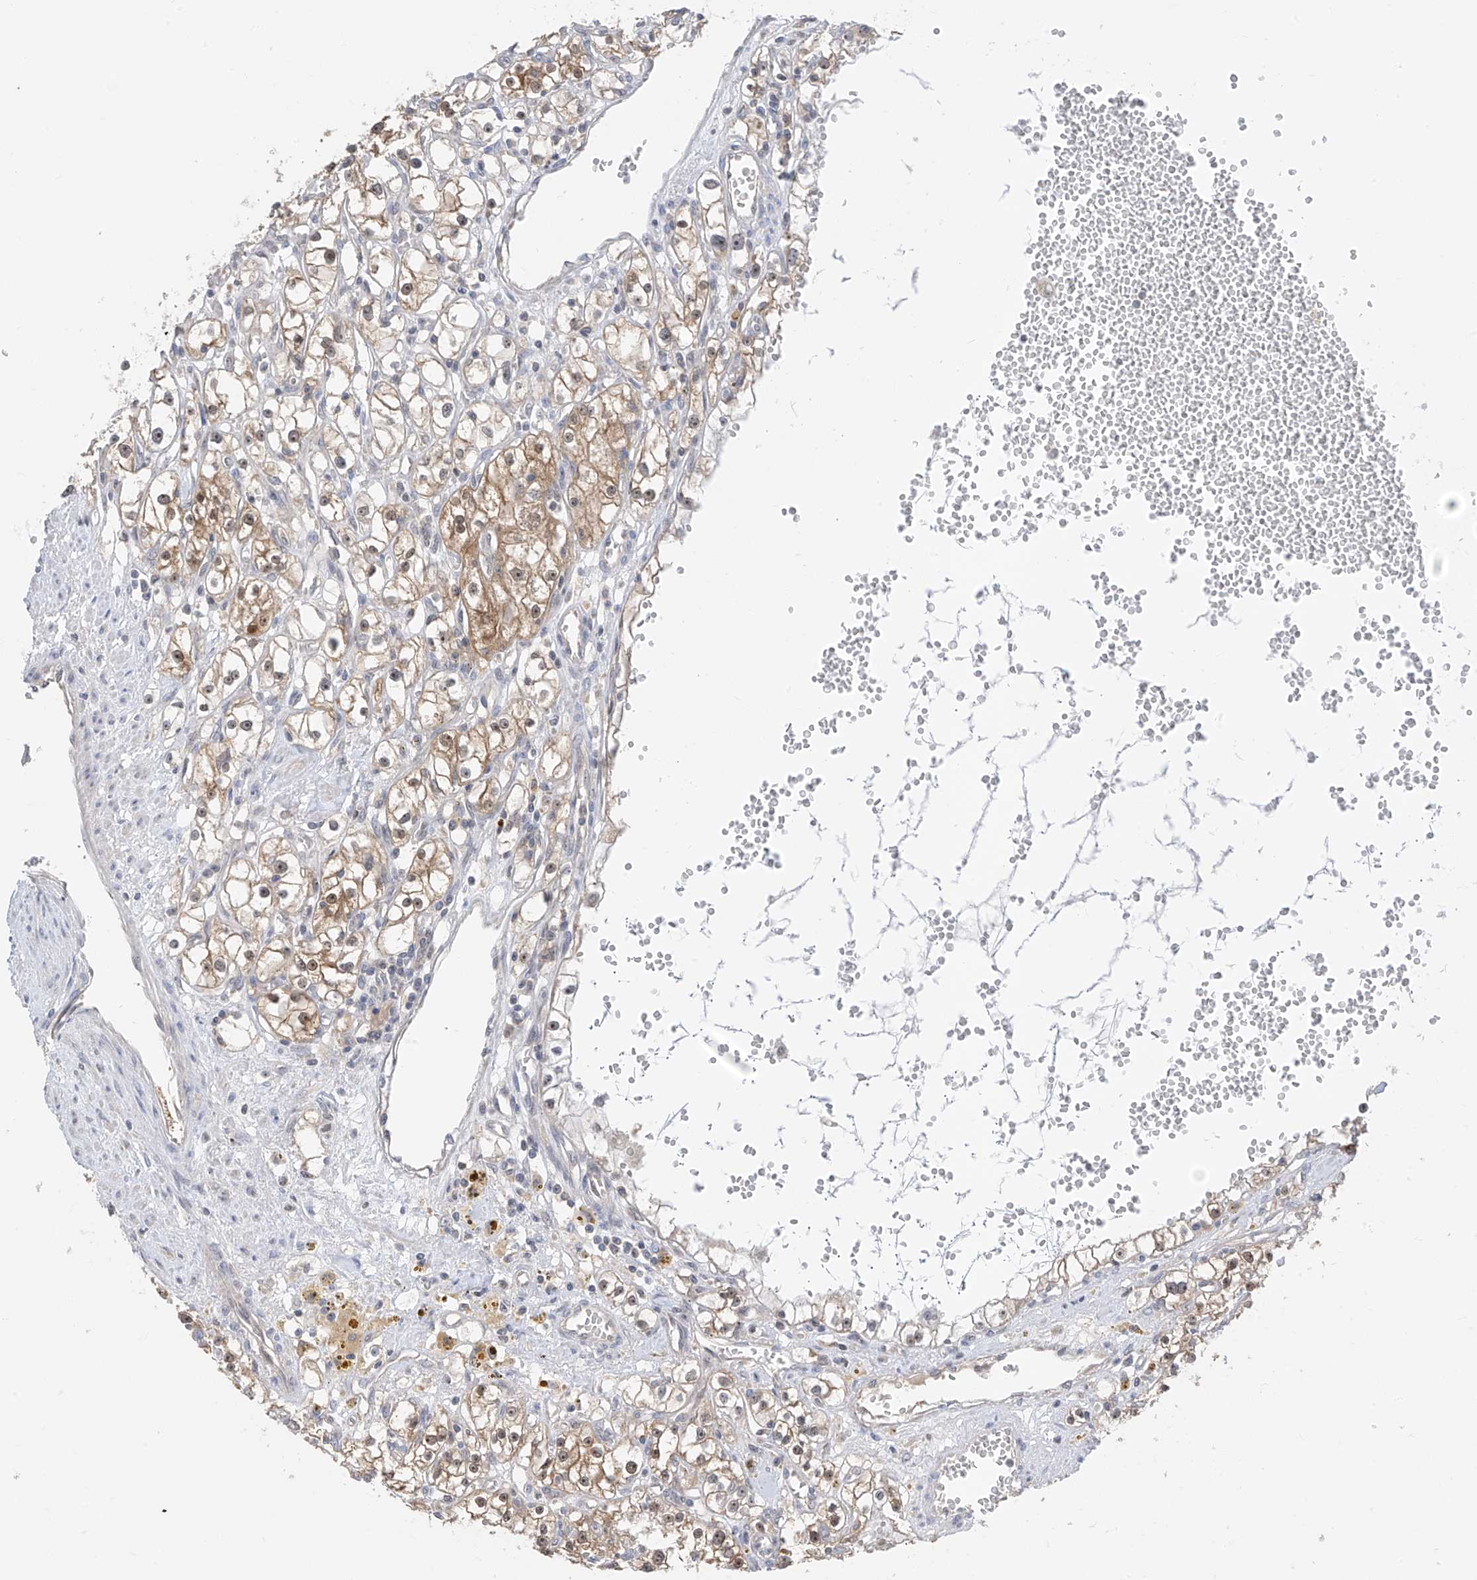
{"staining": {"intensity": "weak", "quantity": "25%-75%", "location": "cytoplasmic/membranous,nuclear"}, "tissue": "renal cancer", "cell_type": "Tumor cells", "image_type": "cancer", "snomed": [{"axis": "morphology", "description": "Adenocarcinoma, NOS"}, {"axis": "topography", "description": "Kidney"}], "caption": "Tumor cells demonstrate low levels of weak cytoplasmic/membranous and nuclear staining in about 25%-75% of cells in human renal cancer (adenocarcinoma).", "gene": "TTC38", "patient": {"sex": "male", "age": 56}}